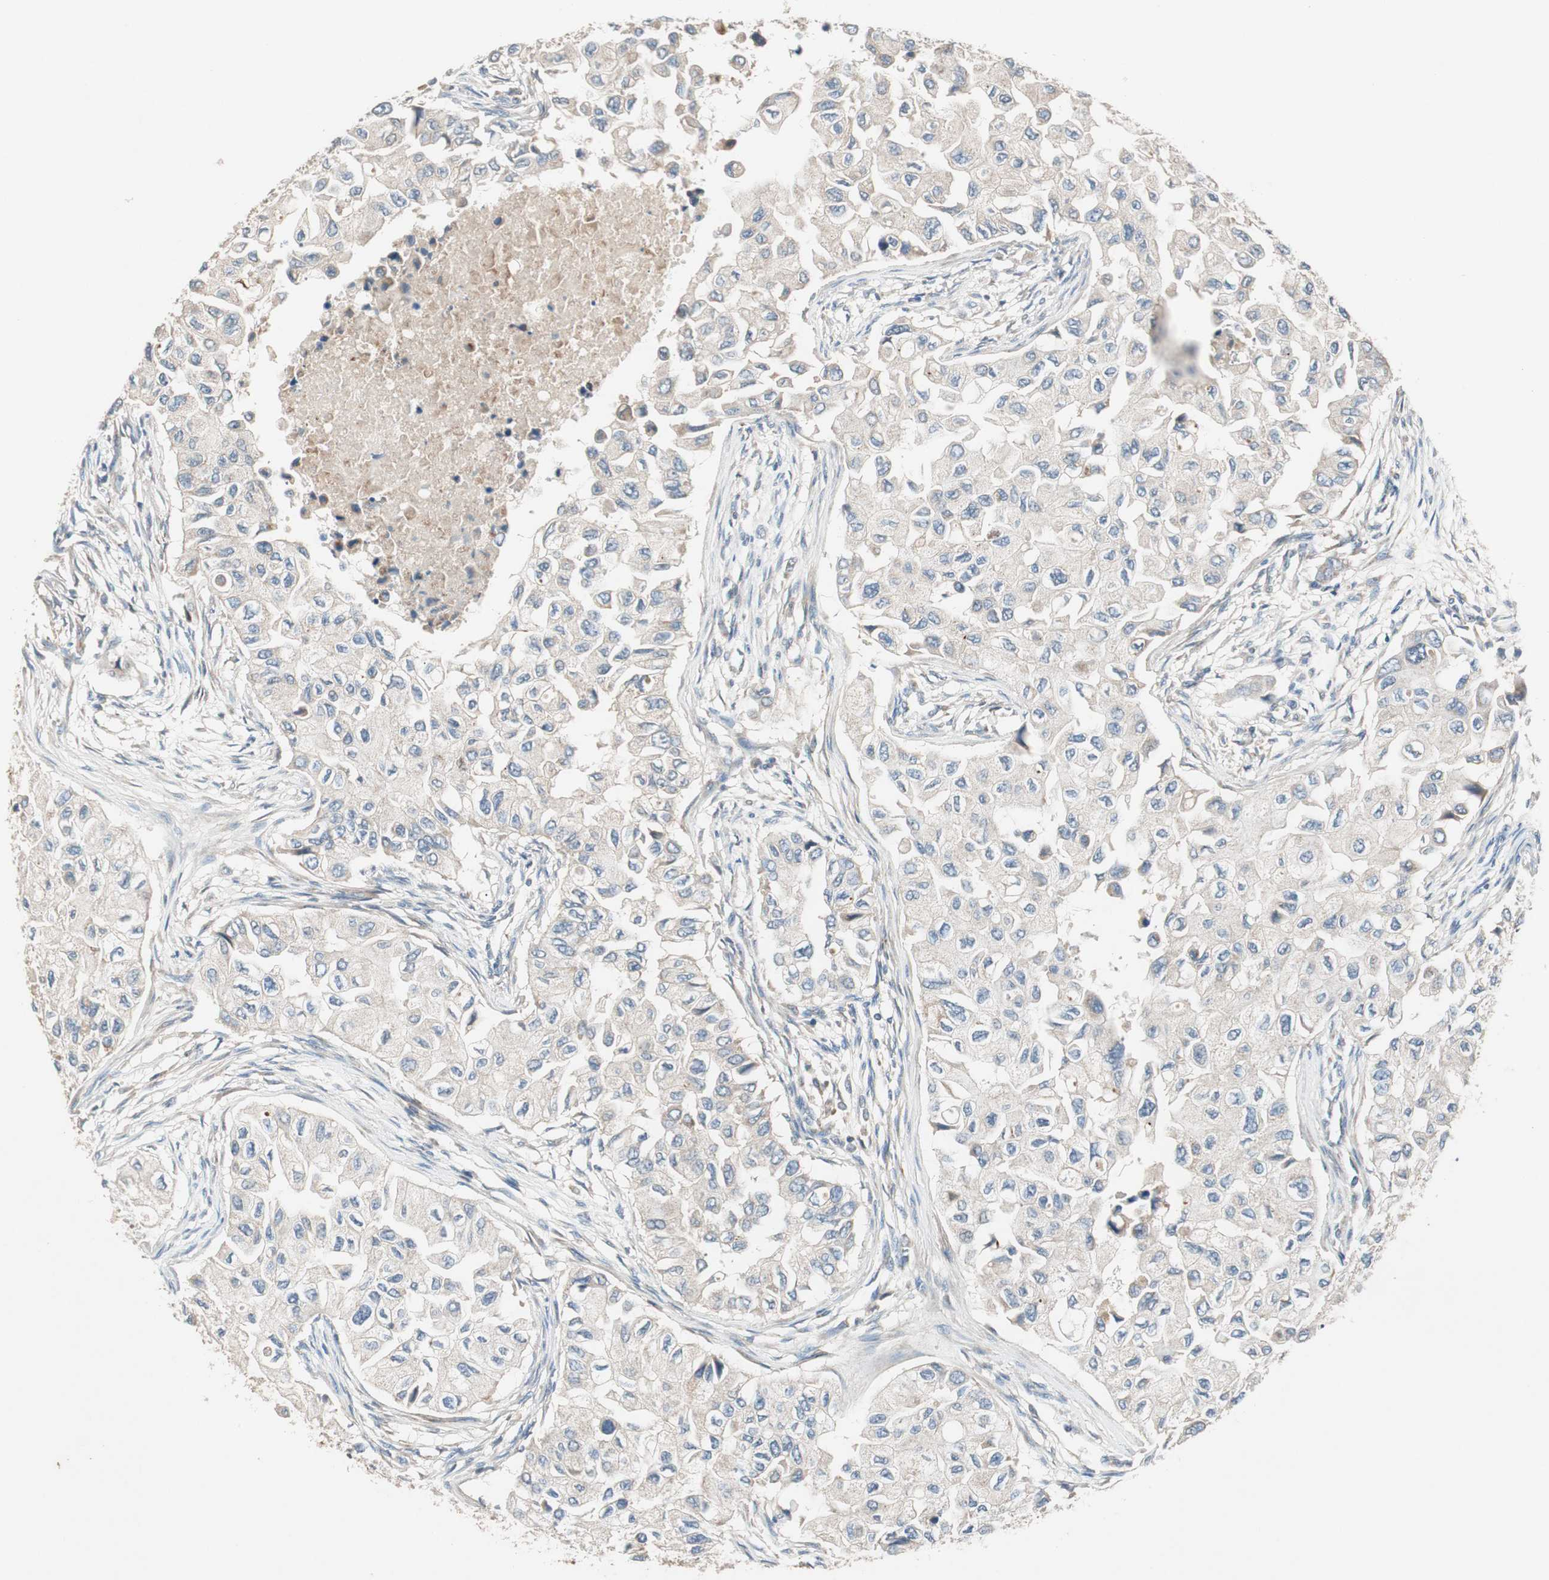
{"staining": {"intensity": "negative", "quantity": "none", "location": "none"}, "tissue": "breast cancer", "cell_type": "Tumor cells", "image_type": "cancer", "snomed": [{"axis": "morphology", "description": "Normal tissue, NOS"}, {"axis": "morphology", "description": "Duct carcinoma"}, {"axis": "topography", "description": "Breast"}], "caption": "A high-resolution micrograph shows immunohistochemistry (IHC) staining of breast intraductal carcinoma, which displays no significant positivity in tumor cells.", "gene": "HPN", "patient": {"sex": "female", "age": 49}}